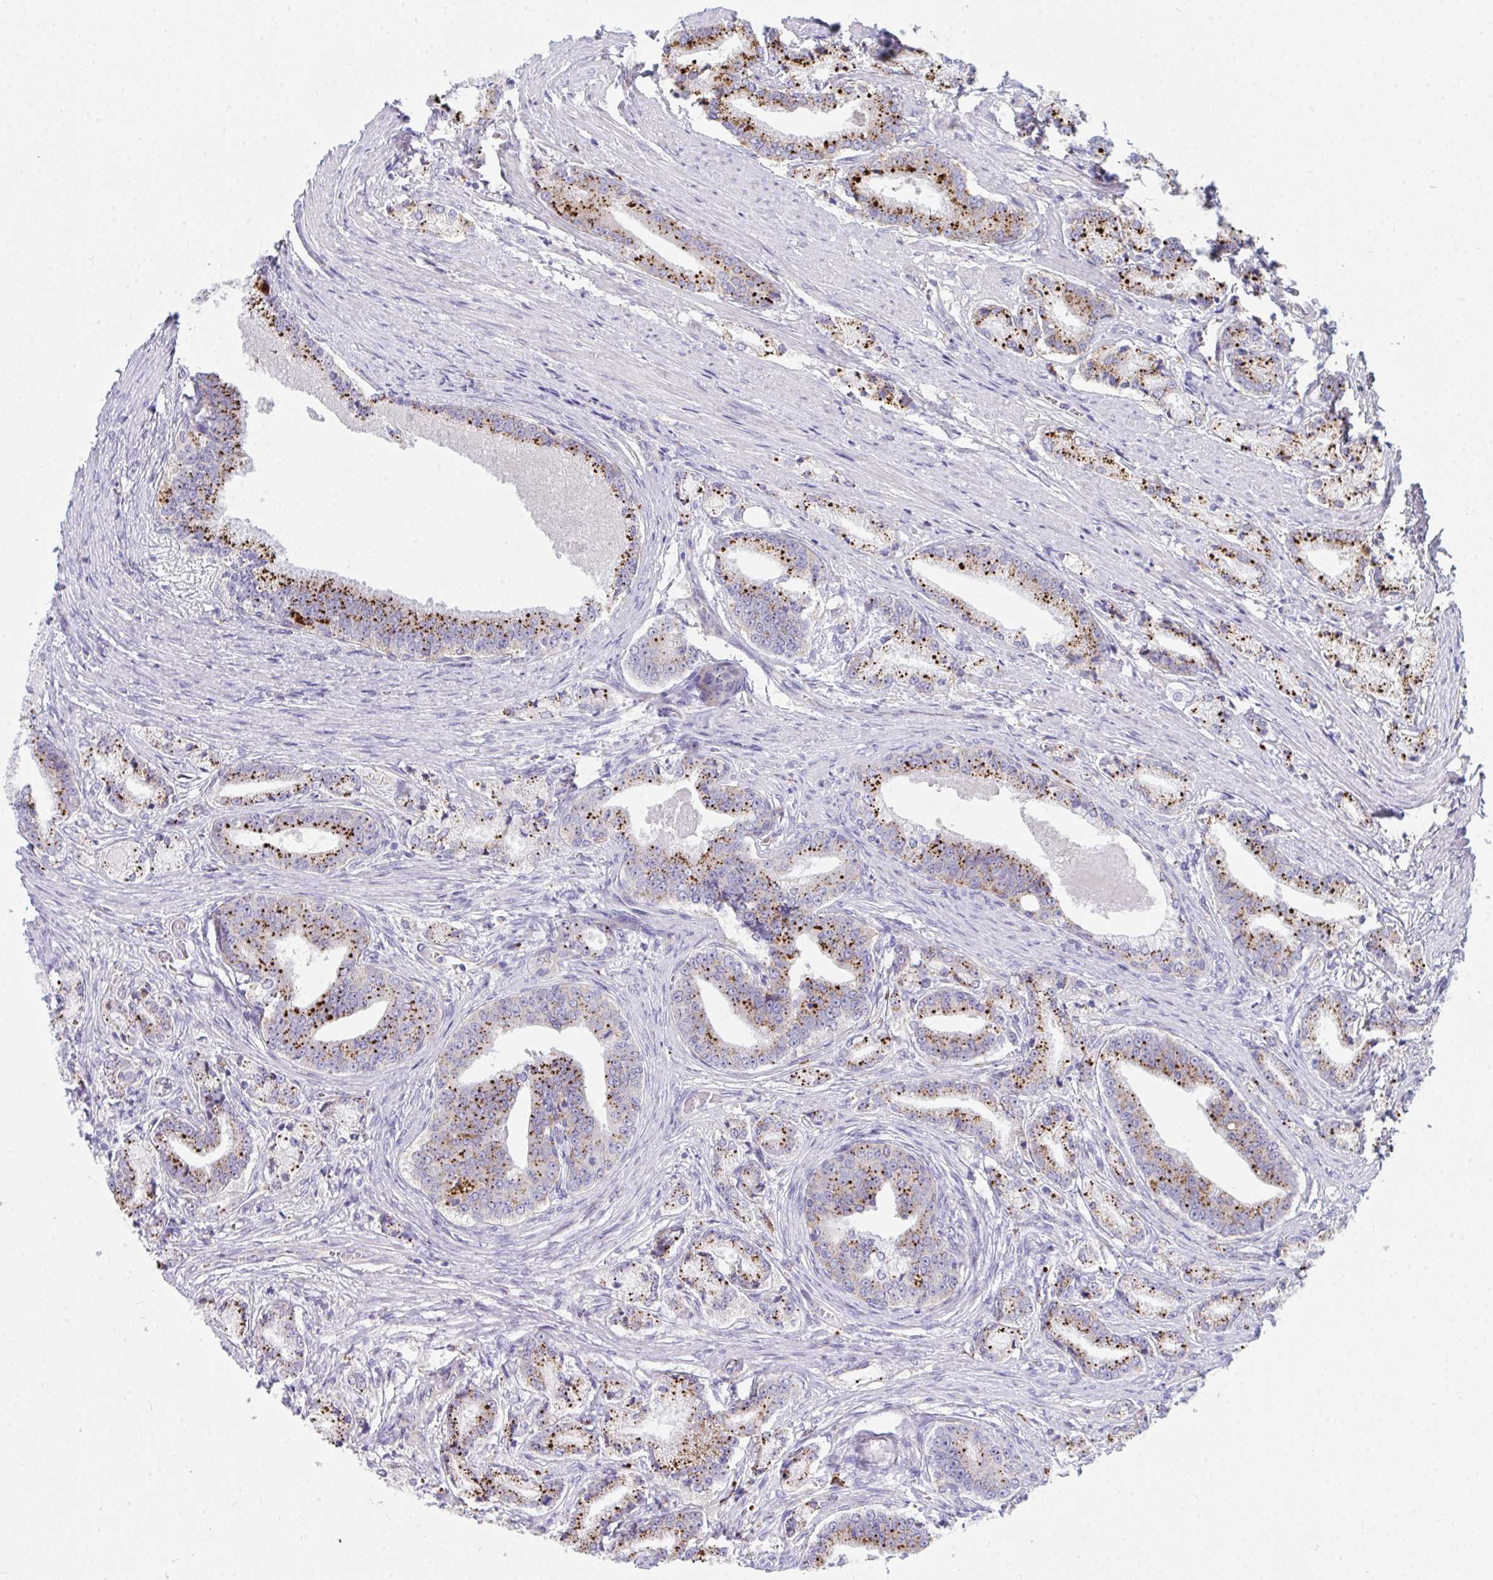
{"staining": {"intensity": "strong", "quantity": ">75%", "location": "cytoplasmic/membranous"}, "tissue": "prostate cancer", "cell_type": "Tumor cells", "image_type": "cancer", "snomed": [{"axis": "morphology", "description": "Adenocarcinoma, High grade"}, {"axis": "topography", "description": "Prostate and seminal vesicle, NOS"}], "caption": "The micrograph reveals immunohistochemical staining of high-grade adenocarcinoma (prostate). There is strong cytoplasmic/membranous expression is identified in about >75% of tumor cells. (Brightfield microscopy of DAB IHC at high magnification).", "gene": "GAB1", "patient": {"sex": "male", "age": 61}}